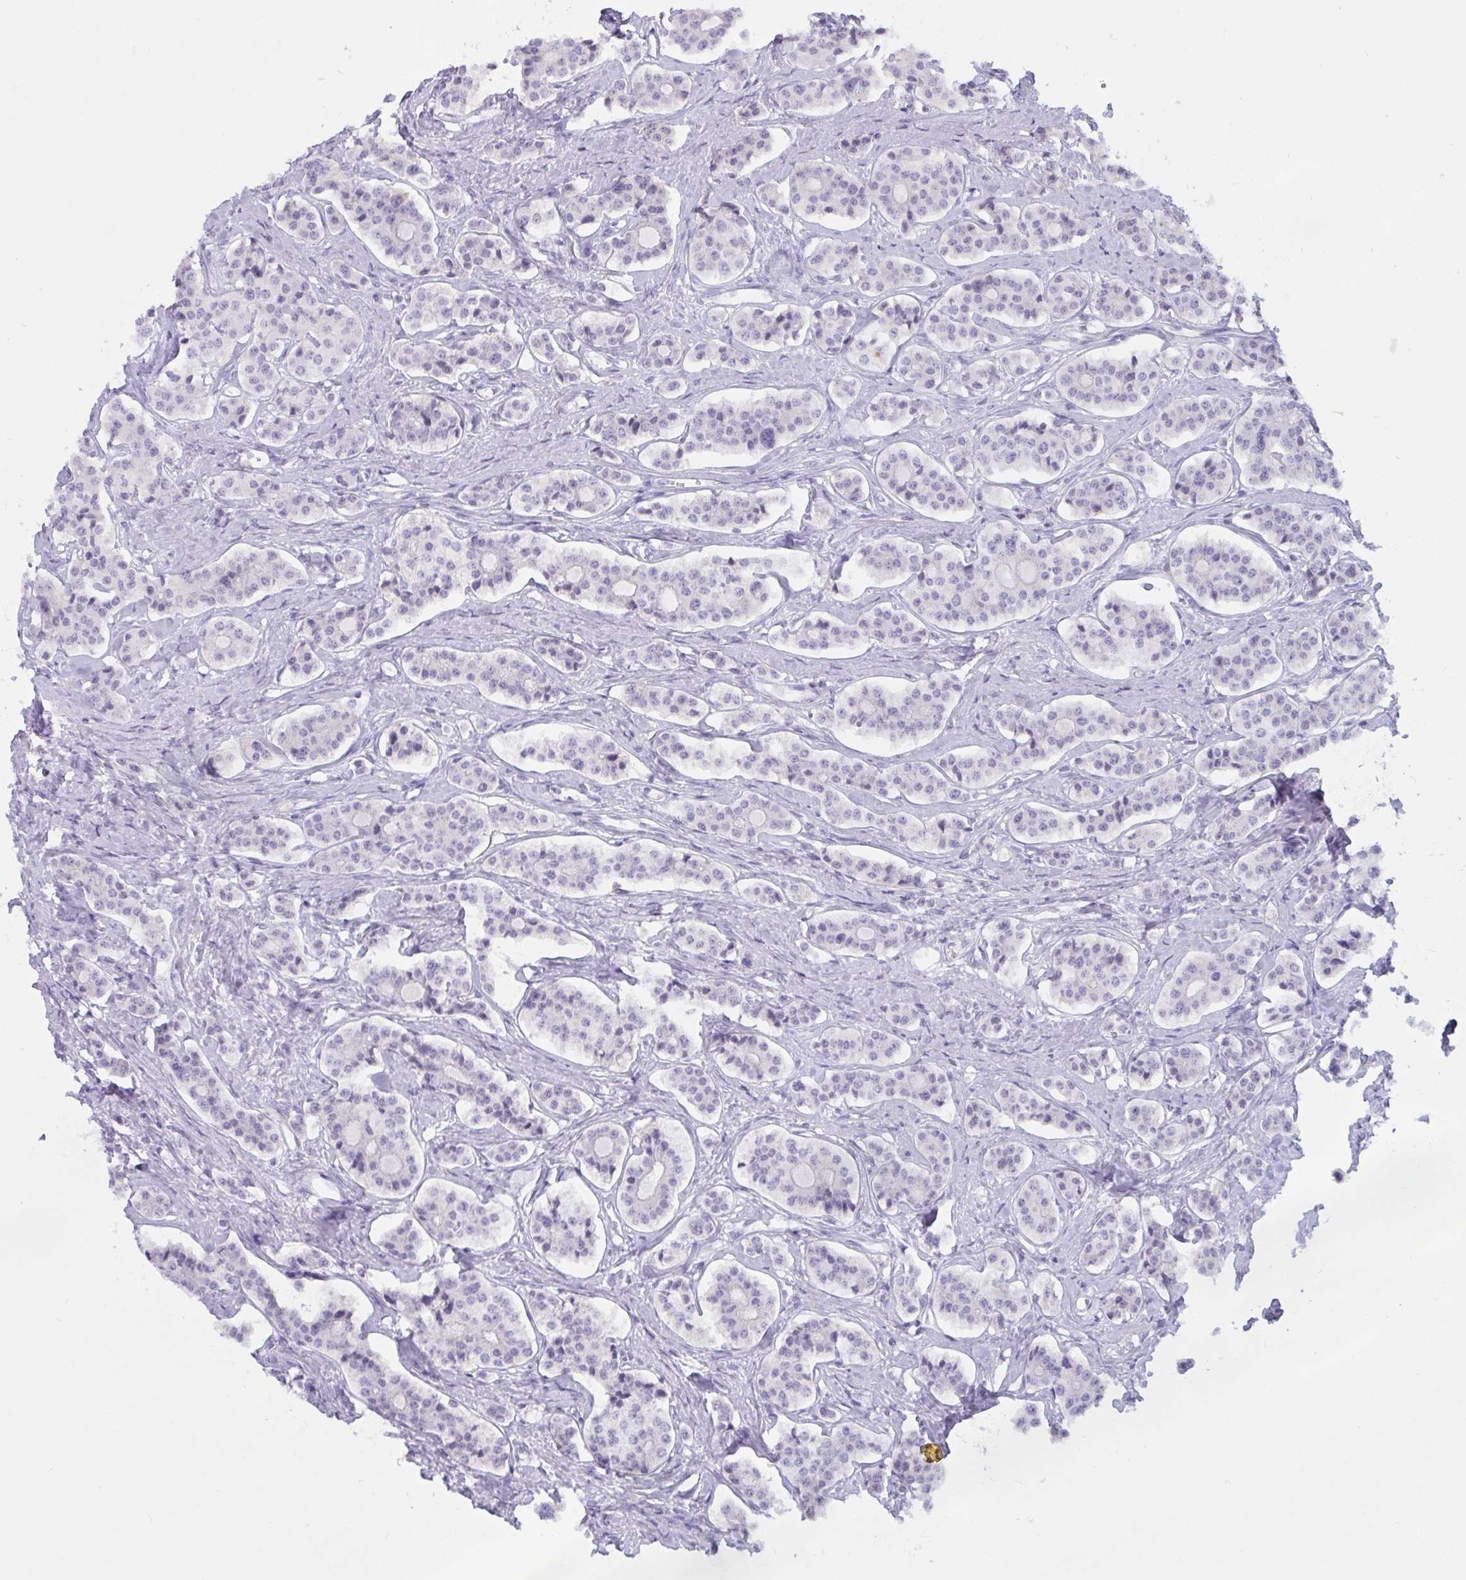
{"staining": {"intensity": "negative", "quantity": "none", "location": "none"}, "tissue": "carcinoid", "cell_type": "Tumor cells", "image_type": "cancer", "snomed": [{"axis": "morphology", "description": "Carcinoid, malignant, NOS"}, {"axis": "topography", "description": "Small intestine"}], "caption": "A histopathology image of carcinoid (malignant) stained for a protein demonstrates no brown staining in tumor cells.", "gene": "TANK", "patient": {"sex": "male", "age": 63}}